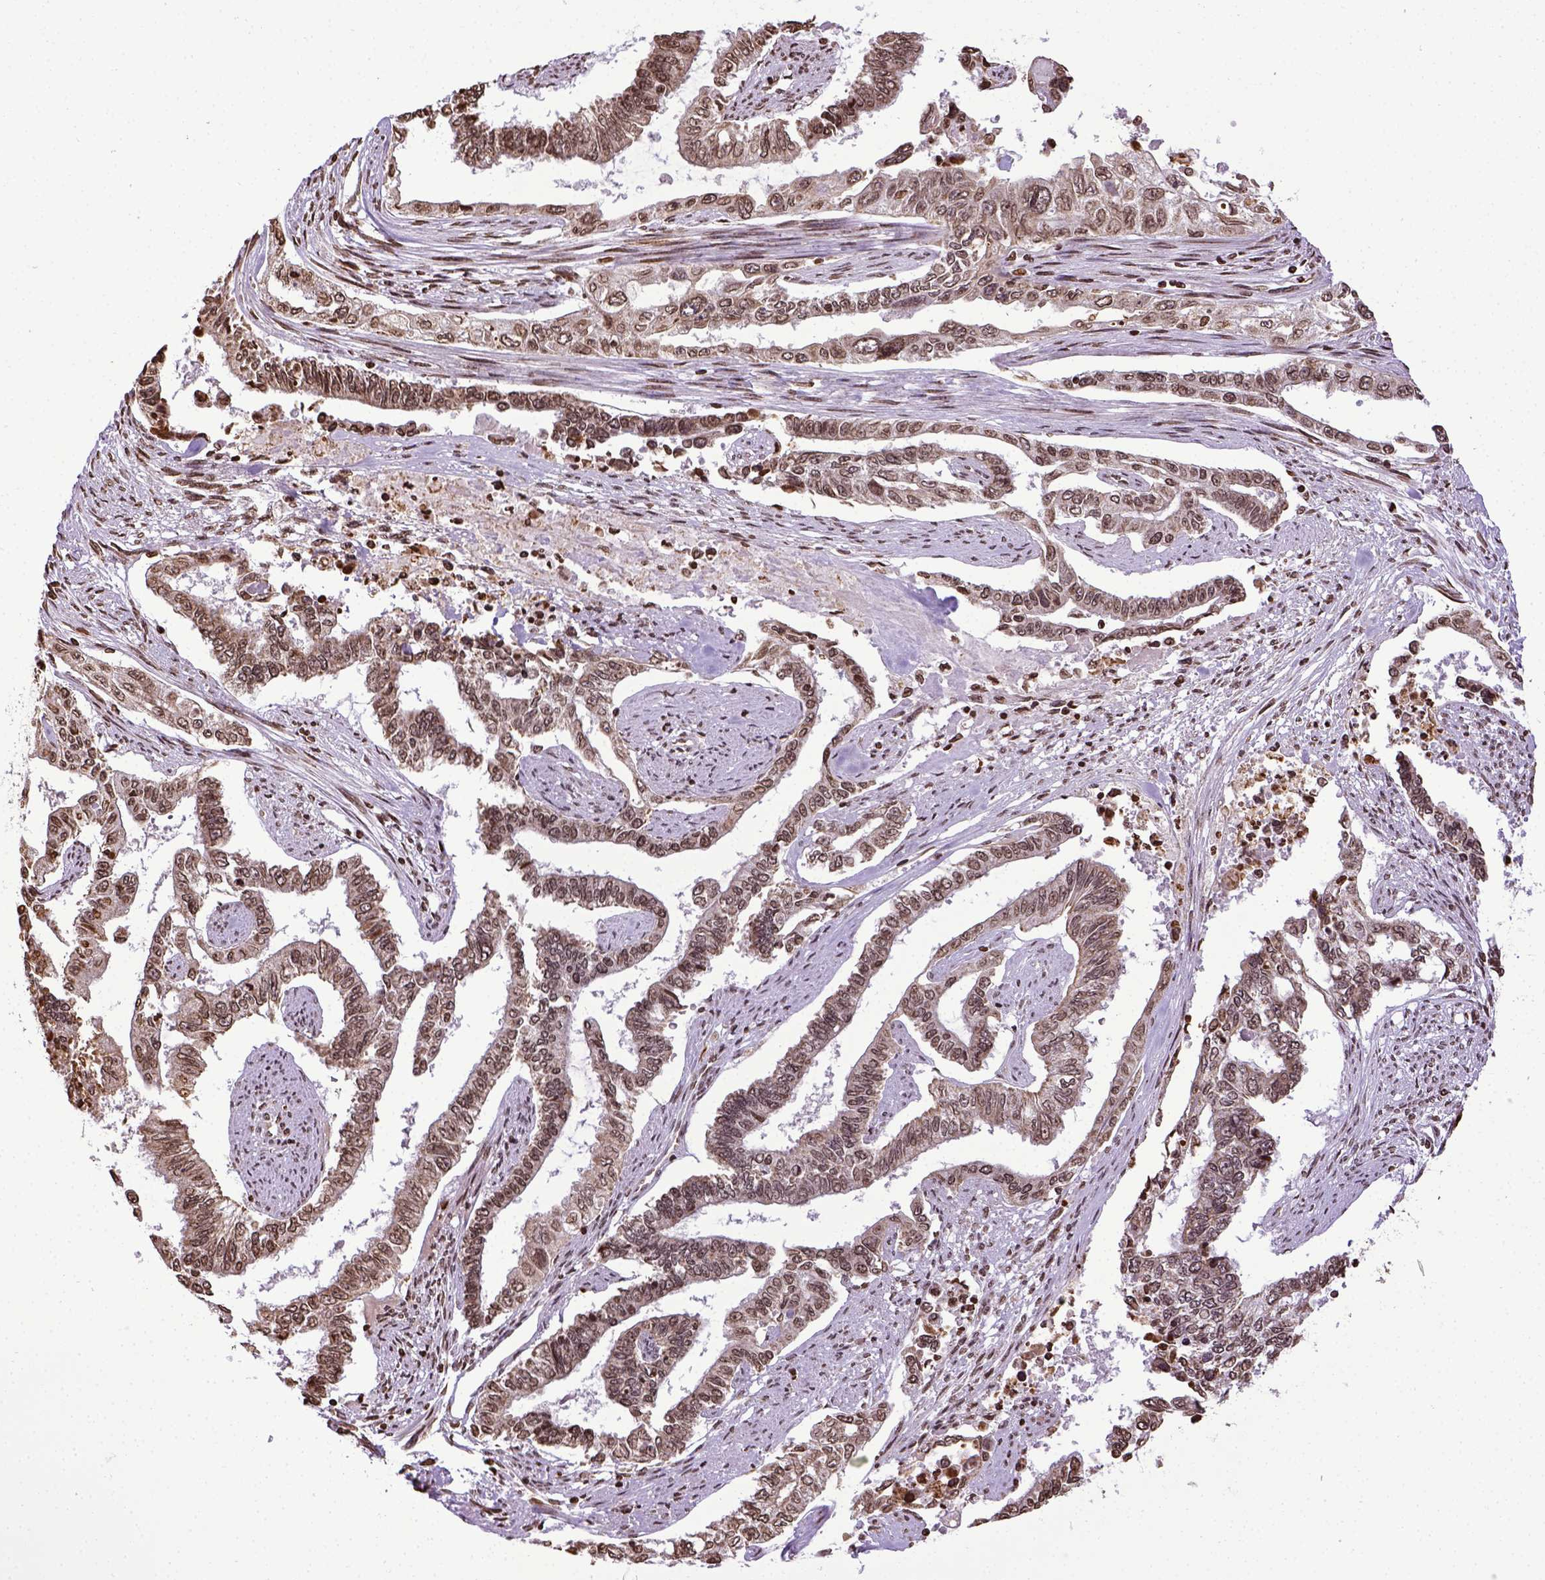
{"staining": {"intensity": "moderate", "quantity": ">75%", "location": "nuclear"}, "tissue": "endometrial cancer", "cell_type": "Tumor cells", "image_type": "cancer", "snomed": [{"axis": "morphology", "description": "Adenocarcinoma, NOS"}, {"axis": "topography", "description": "Uterus"}], "caption": "The photomicrograph shows staining of endometrial cancer (adenocarcinoma), revealing moderate nuclear protein expression (brown color) within tumor cells.", "gene": "ZNF75D", "patient": {"sex": "female", "age": 59}}